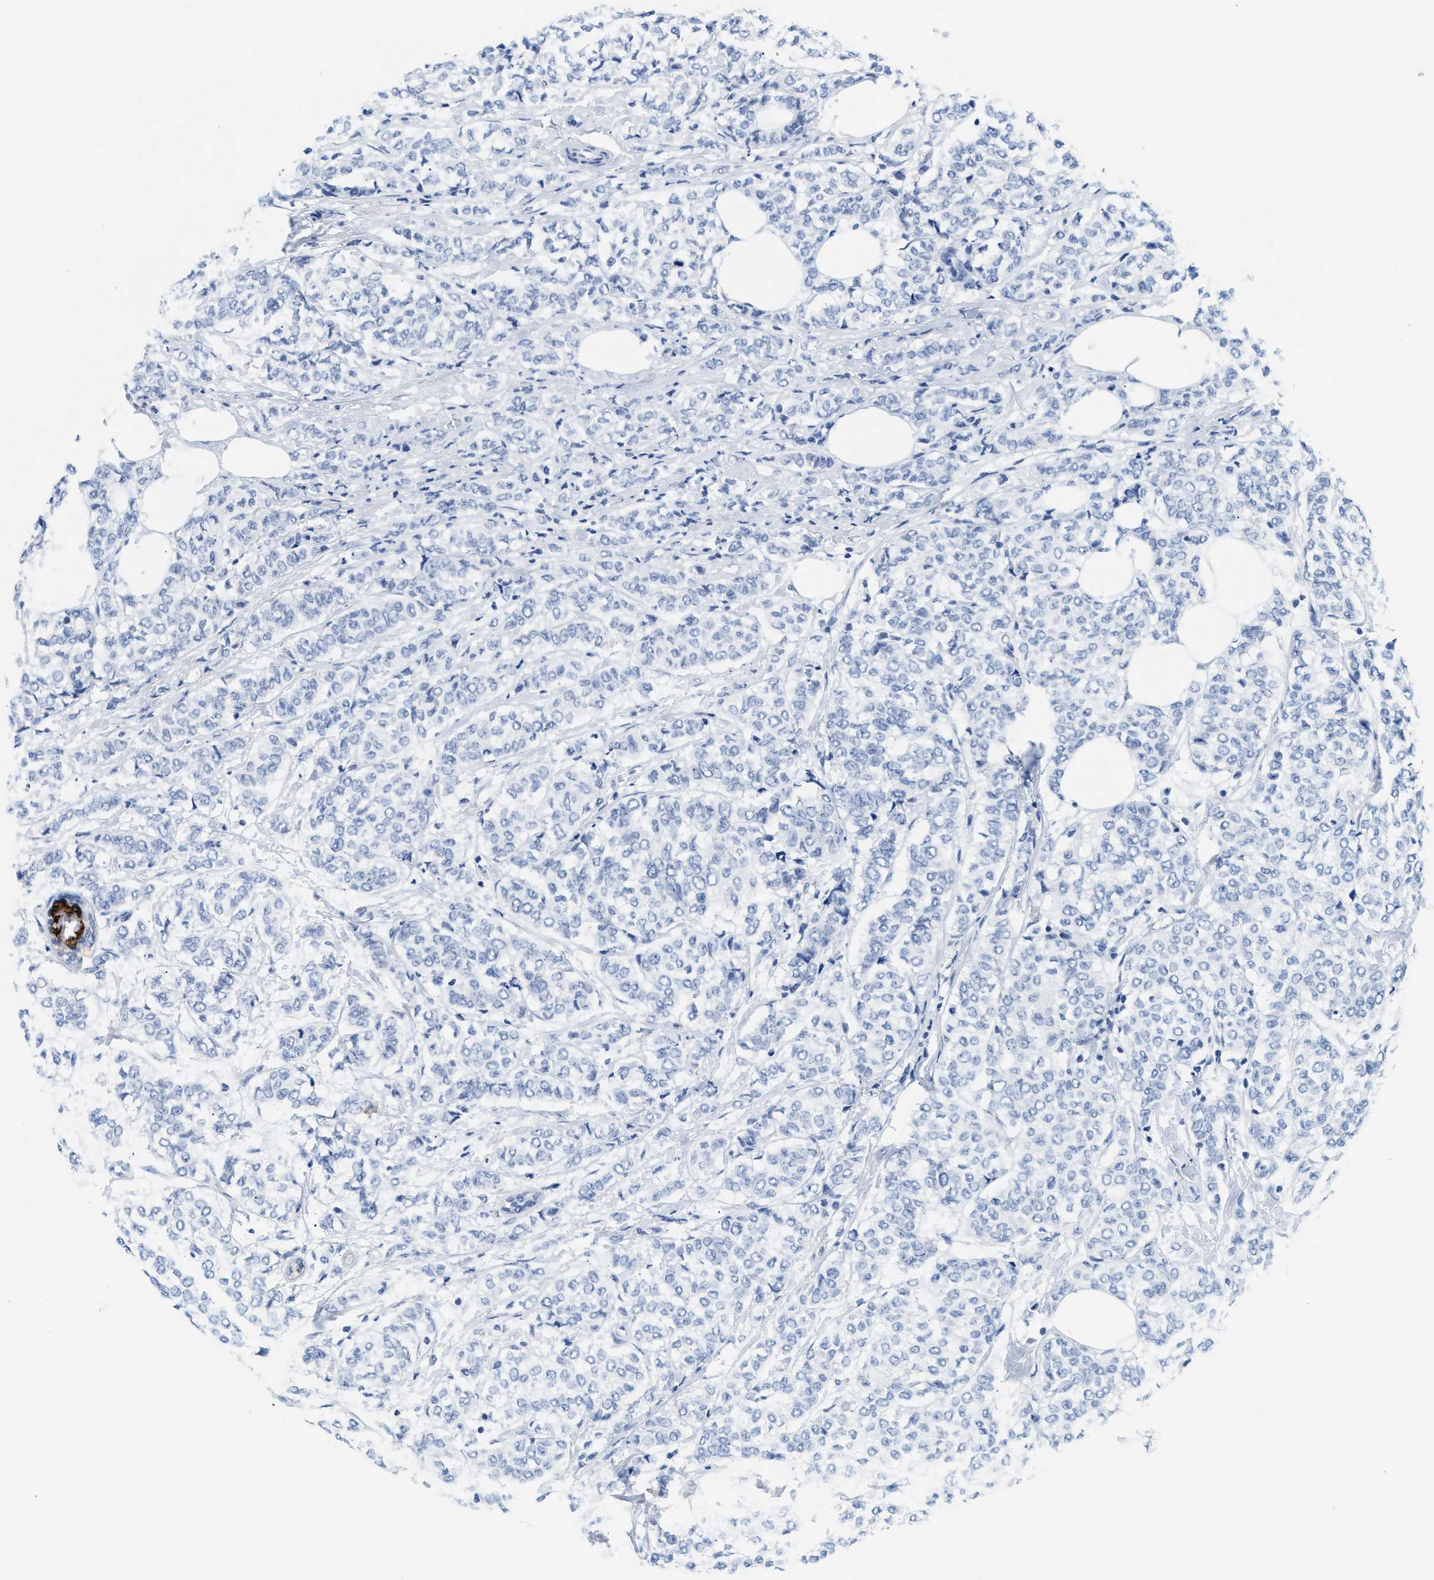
{"staining": {"intensity": "negative", "quantity": "none", "location": "none"}, "tissue": "breast cancer", "cell_type": "Tumor cells", "image_type": "cancer", "snomed": [{"axis": "morphology", "description": "Lobular carcinoma"}, {"axis": "topography", "description": "Breast"}], "caption": "High magnification brightfield microscopy of breast cancer (lobular carcinoma) stained with DAB (brown) and counterstained with hematoxylin (blue): tumor cells show no significant positivity.", "gene": "TNR", "patient": {"sex": "female", "age": 60}}